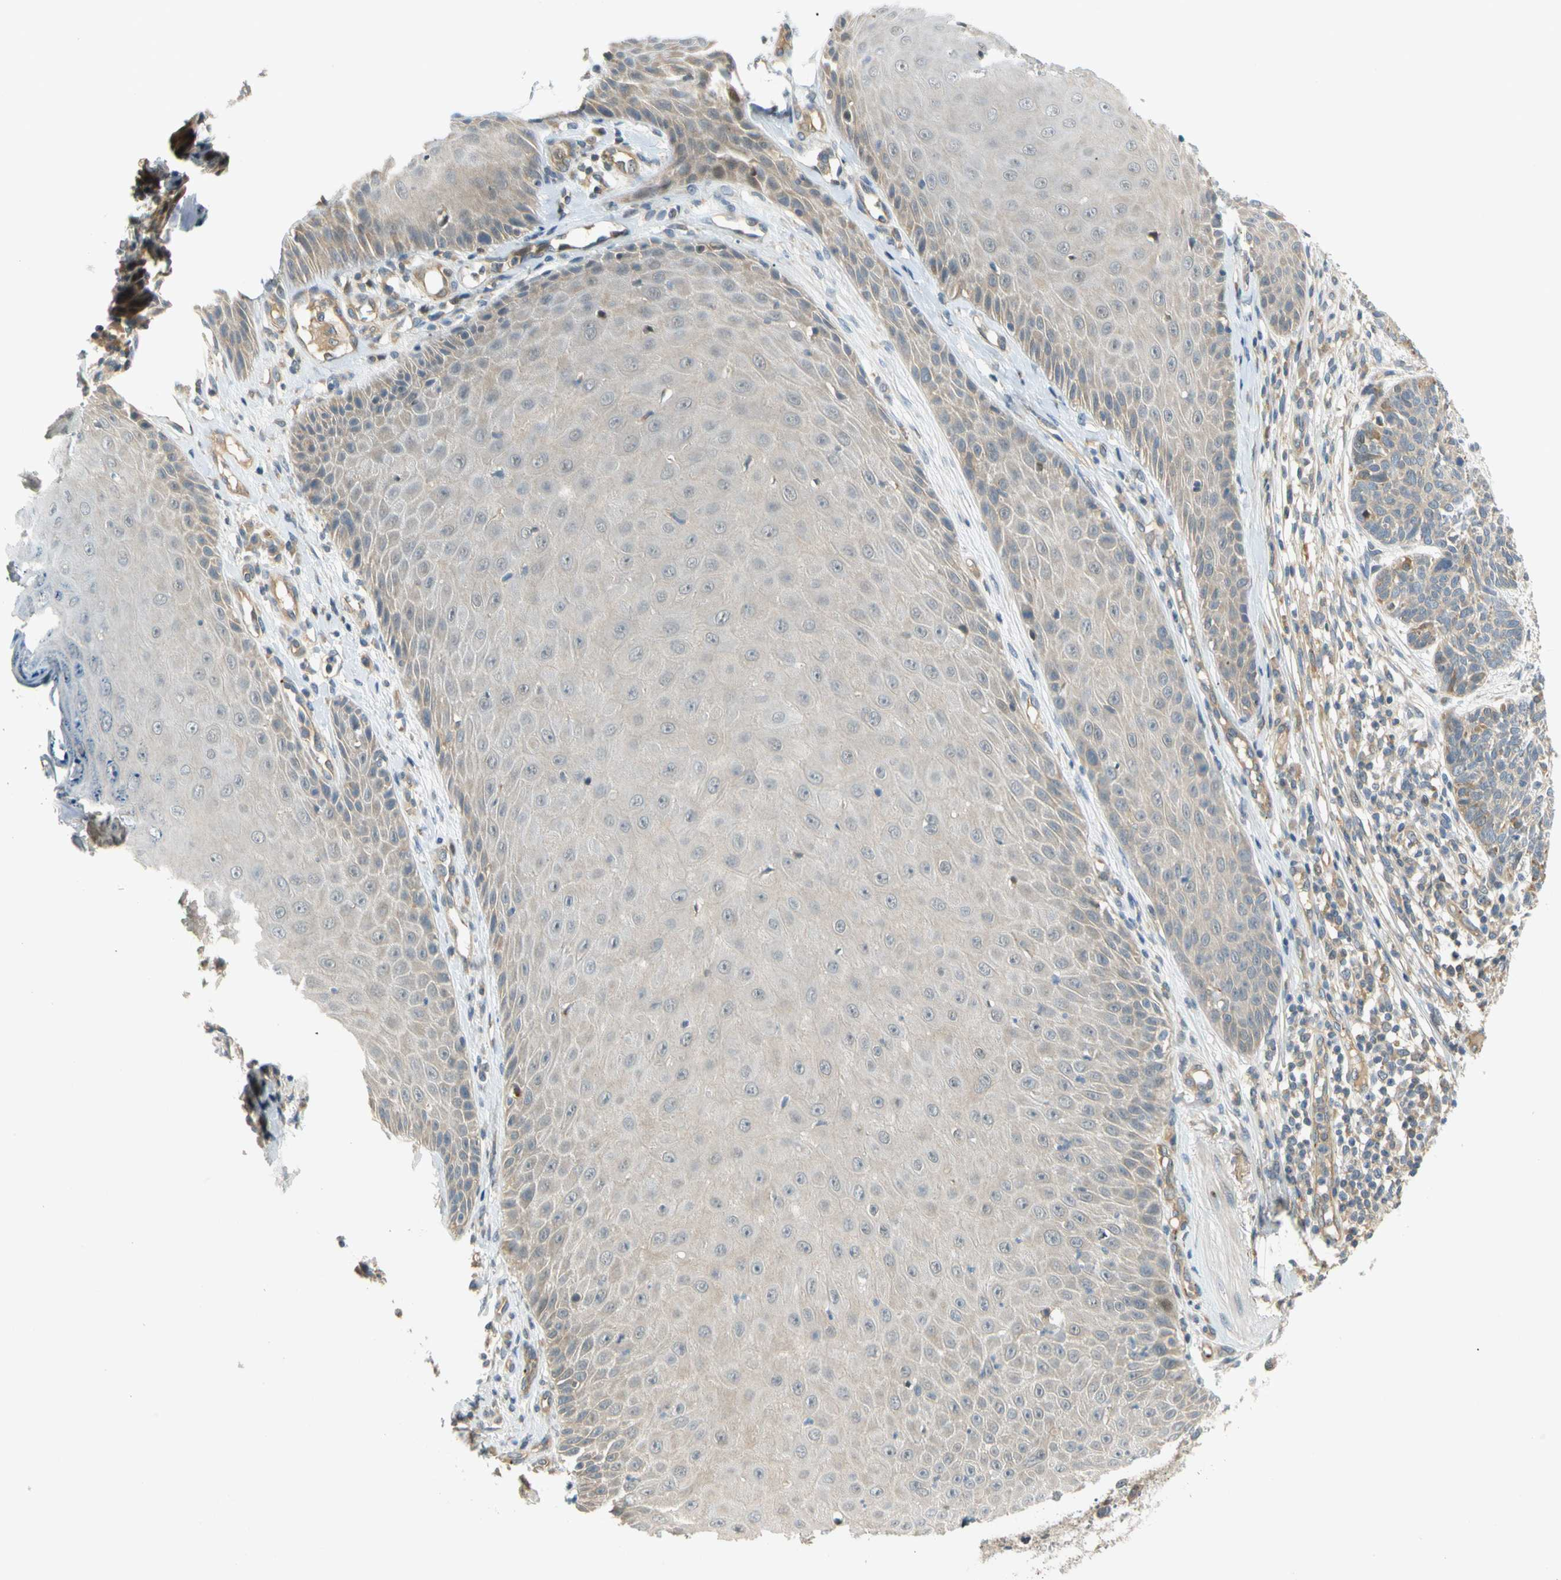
{"staining": {"intensity": "weak", "quantity": ">75%", "location": "cytoplasmic/membranous"}, "tissue": "skin cancer", "cell_type": "Tumor cells", "image_type": "cancer", "snomed": [{"axis": "morphology", "description": "Normal tissue, NOS"}, {"axis": "morphology", "description": "Basal cell carcinoma"}, {"axis": "topography", "description": "Skin"}], "caption": "Skin cancer was stained to show a protein in brown. There is low levels of weak cytoplasmic/membranous expression in about >75% of tumor cells. (DAB (3,3'-diaminobenzidine) IHC with brightfield microscopy, high magnification).", "gene": "GATD1", "patient": {"sex": "male", "age": 52}}